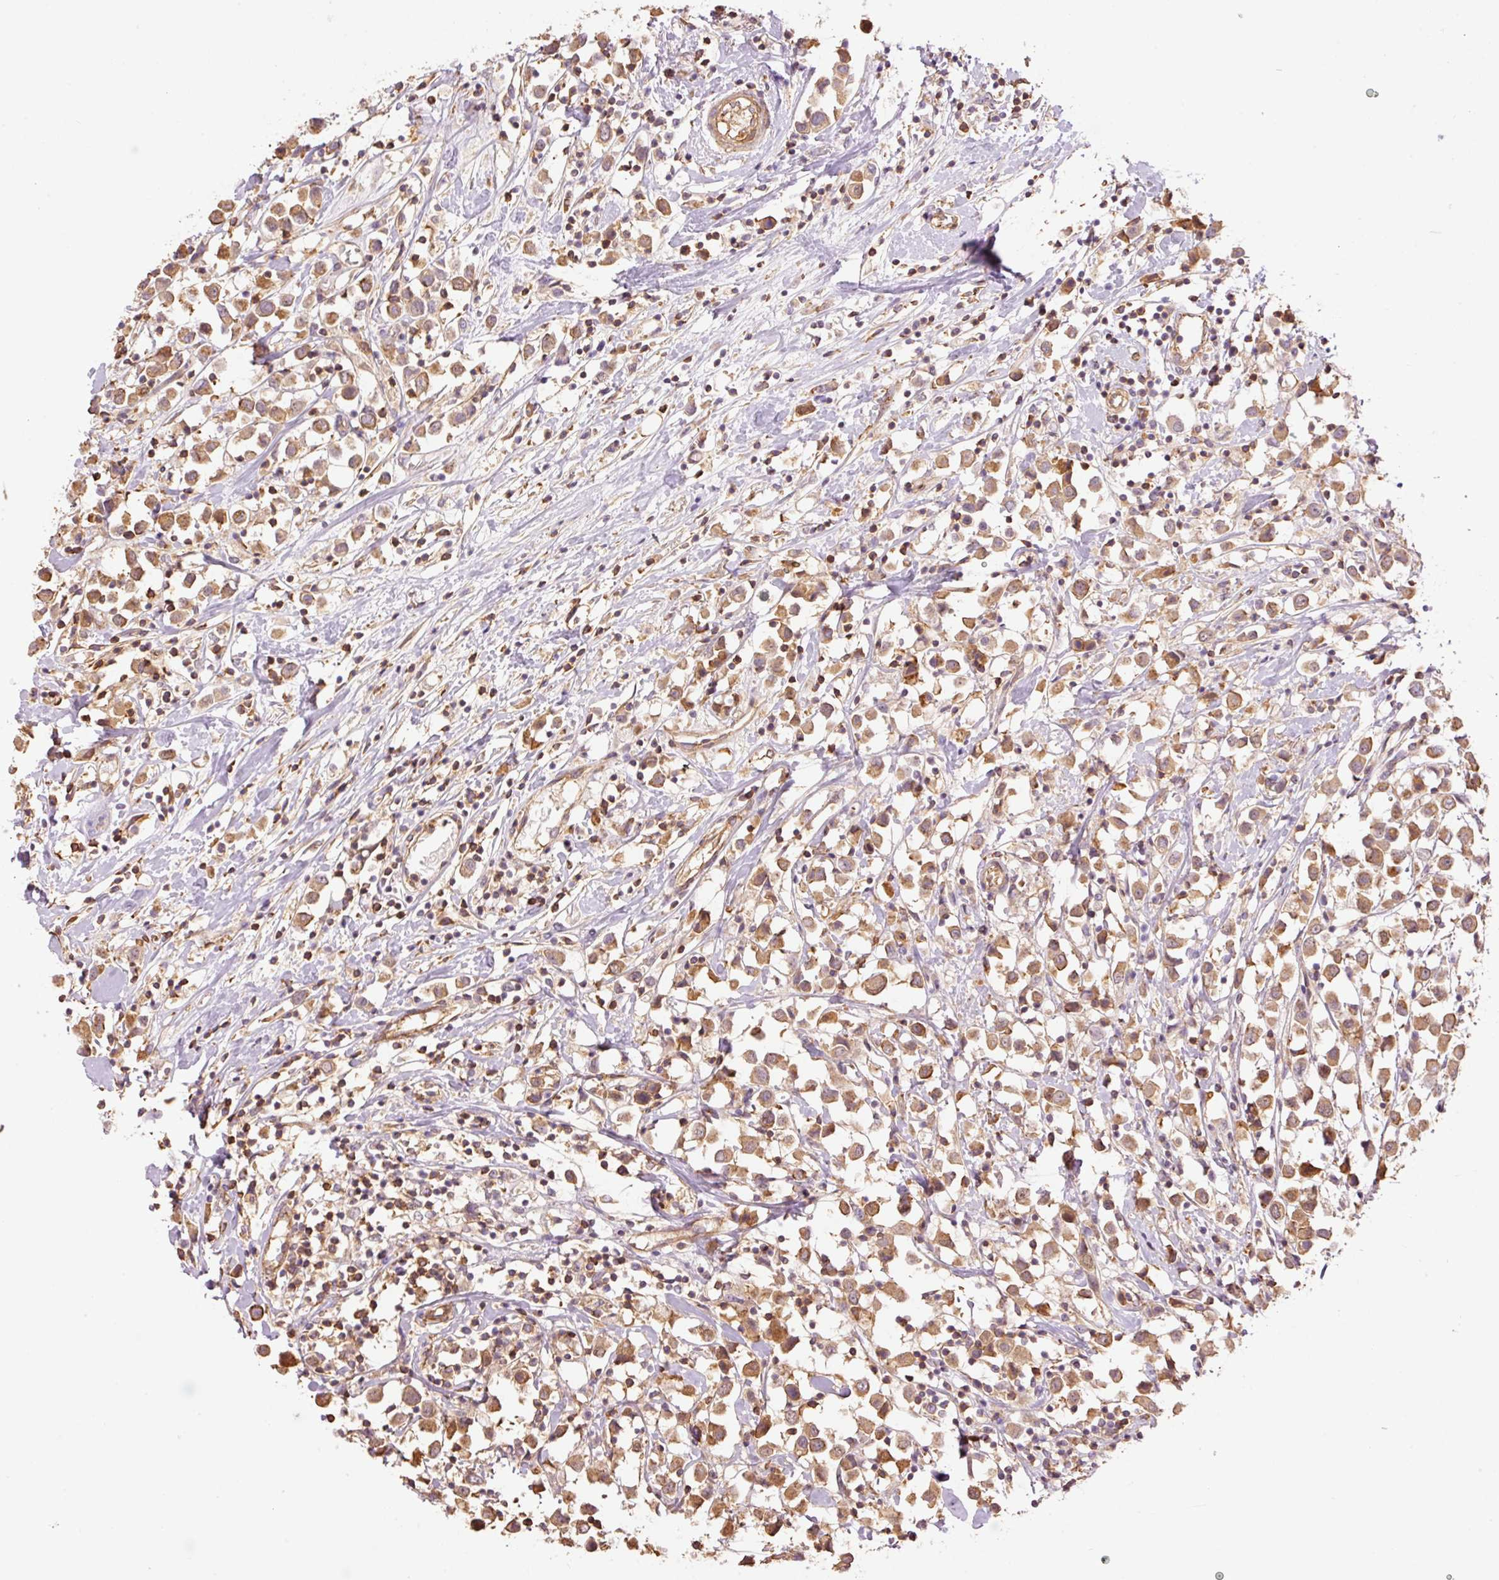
{"staining": {"intensity": "moderate", "quantity": ">75%", "location": "cytoplasmic/membranous"}, "tissue": "breast cancer", "cell_type": "Tumor cells", "image_type": "cancer", "snomed": [{"axis": "morphology", "description": "Duct carcinoma"}, {"axis": "topography", "description": "Breast"}], "caption": "A brown stain highlights moderate cytoplasmic/membranous staining of a protein in infiltrating ductal carcinoma (breast) tumor cells. The protein is stained brown, and the nuclei are stained in blue (DAB (3,3'-diaminobenzidine) IHC with brightfield microscopy, high magnification).", "gene": "PPP1R1B", "patient": {"sex": "female", "age": 61}}